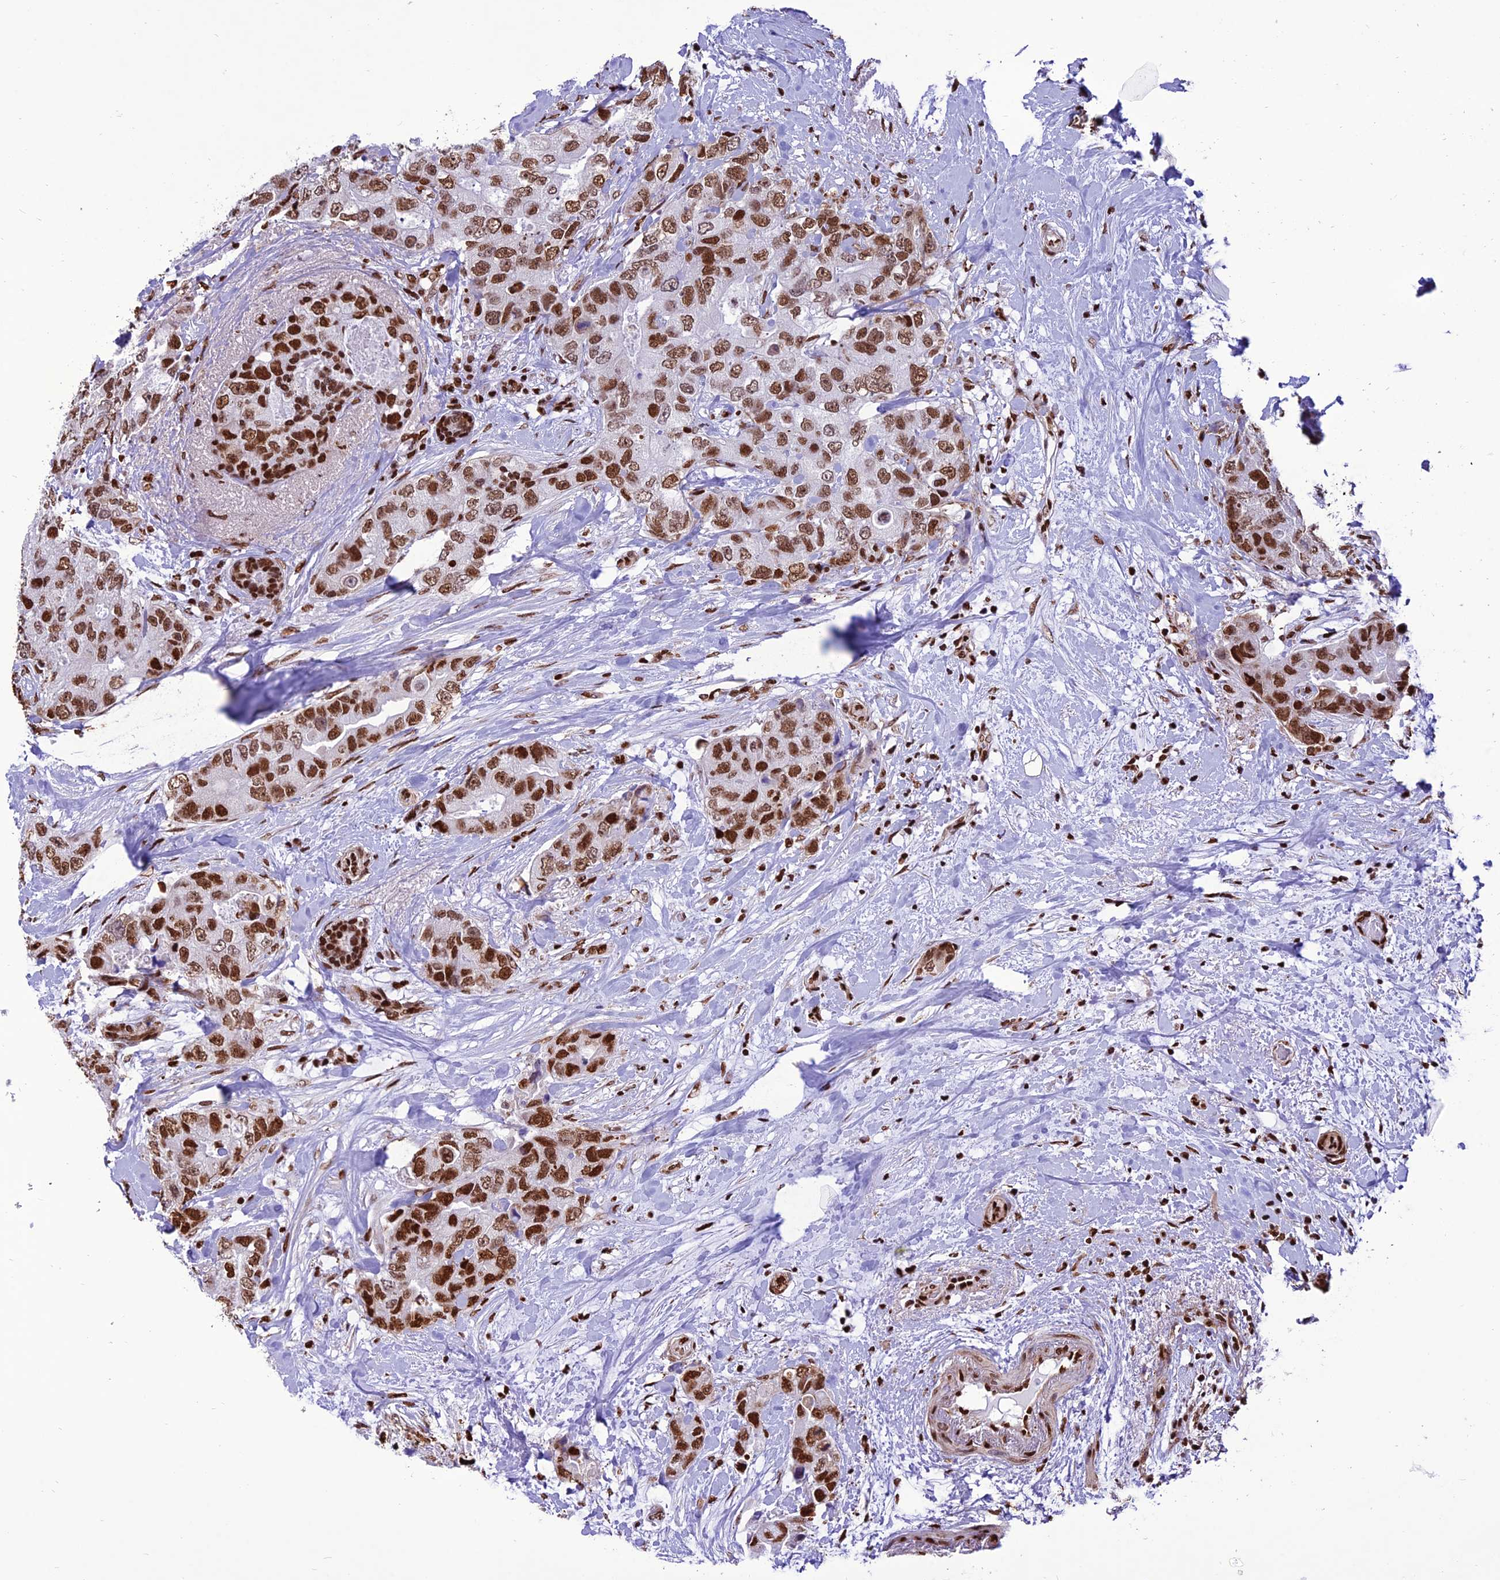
{"staining": {"intensity": "strong", "quantity": ">75%", "location": "nuclear"}, "tissue": "breast cancer", "cell_type": "Tumor cells", "image_type": "cancer", "snomed": [{"axis": "morphology", "description": "Duct carcinoma"}, {"axis": "topography", "description": "Breast"}], "caption": "Human breast cancer (invasive ductal carcinoma) stained with a protein marker exhibits strong staining in tumor cells.", "gene": "INO80E", "patient": {"sex": "female", "age": 62}}